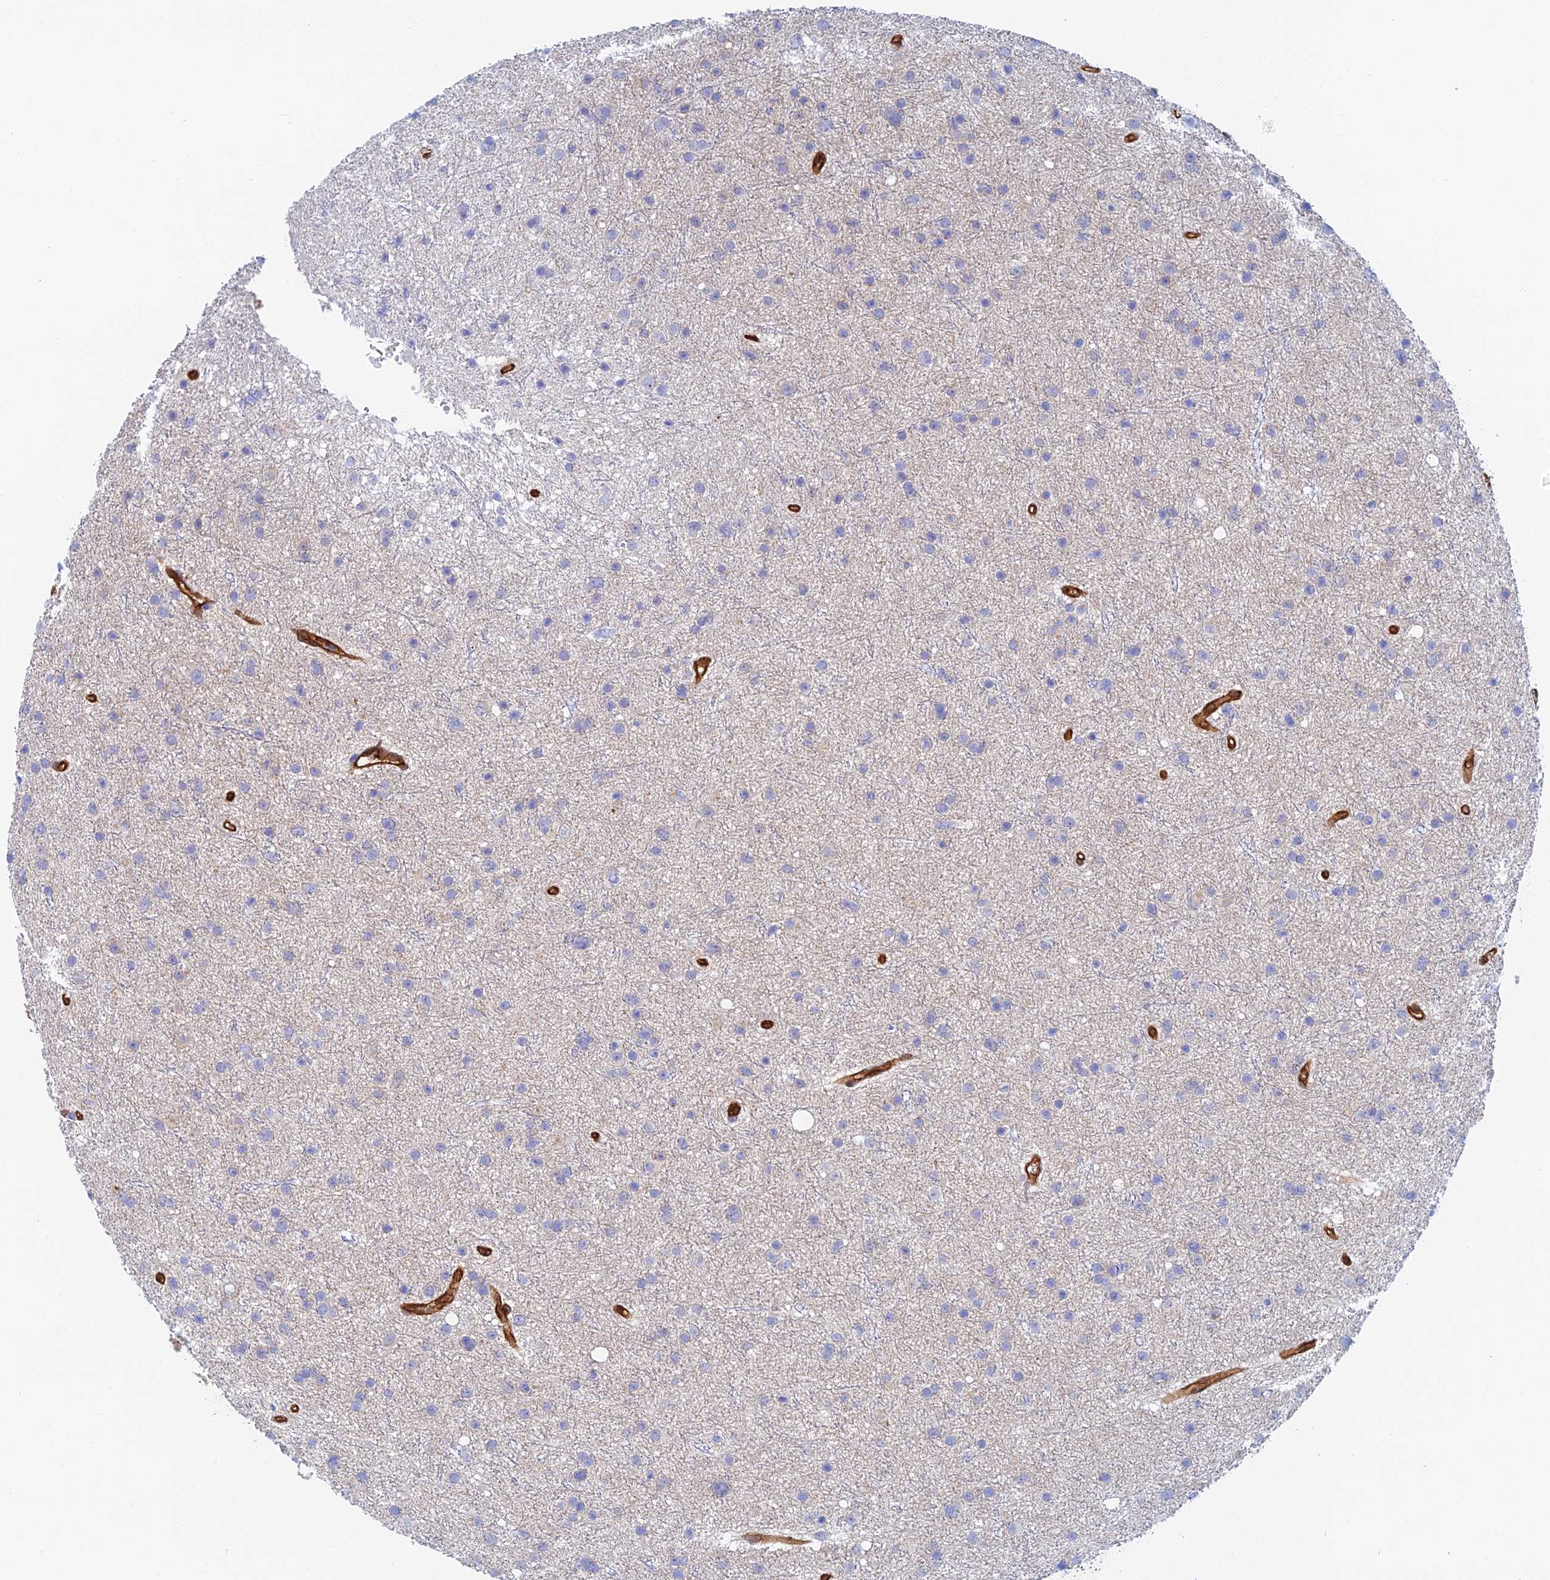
{"staining": {"intensity": "negative", "quantity": "none", "location": "none"}, "tissue": "glioma", "cell_type": "Tumor cells", "image_type": "cancer", "snomed": [{"axis": "morphology", "description": "Glioma, malignant, Low grade"}, {"axis": "topography", "description": "Cerebral cortex"}], "caption": "Immunohistochemistry (IHC) of glioma reveals no positivity in tumor cells.", "gene": "CRIP2", "patient": {"sex": "female", "age": 39}}